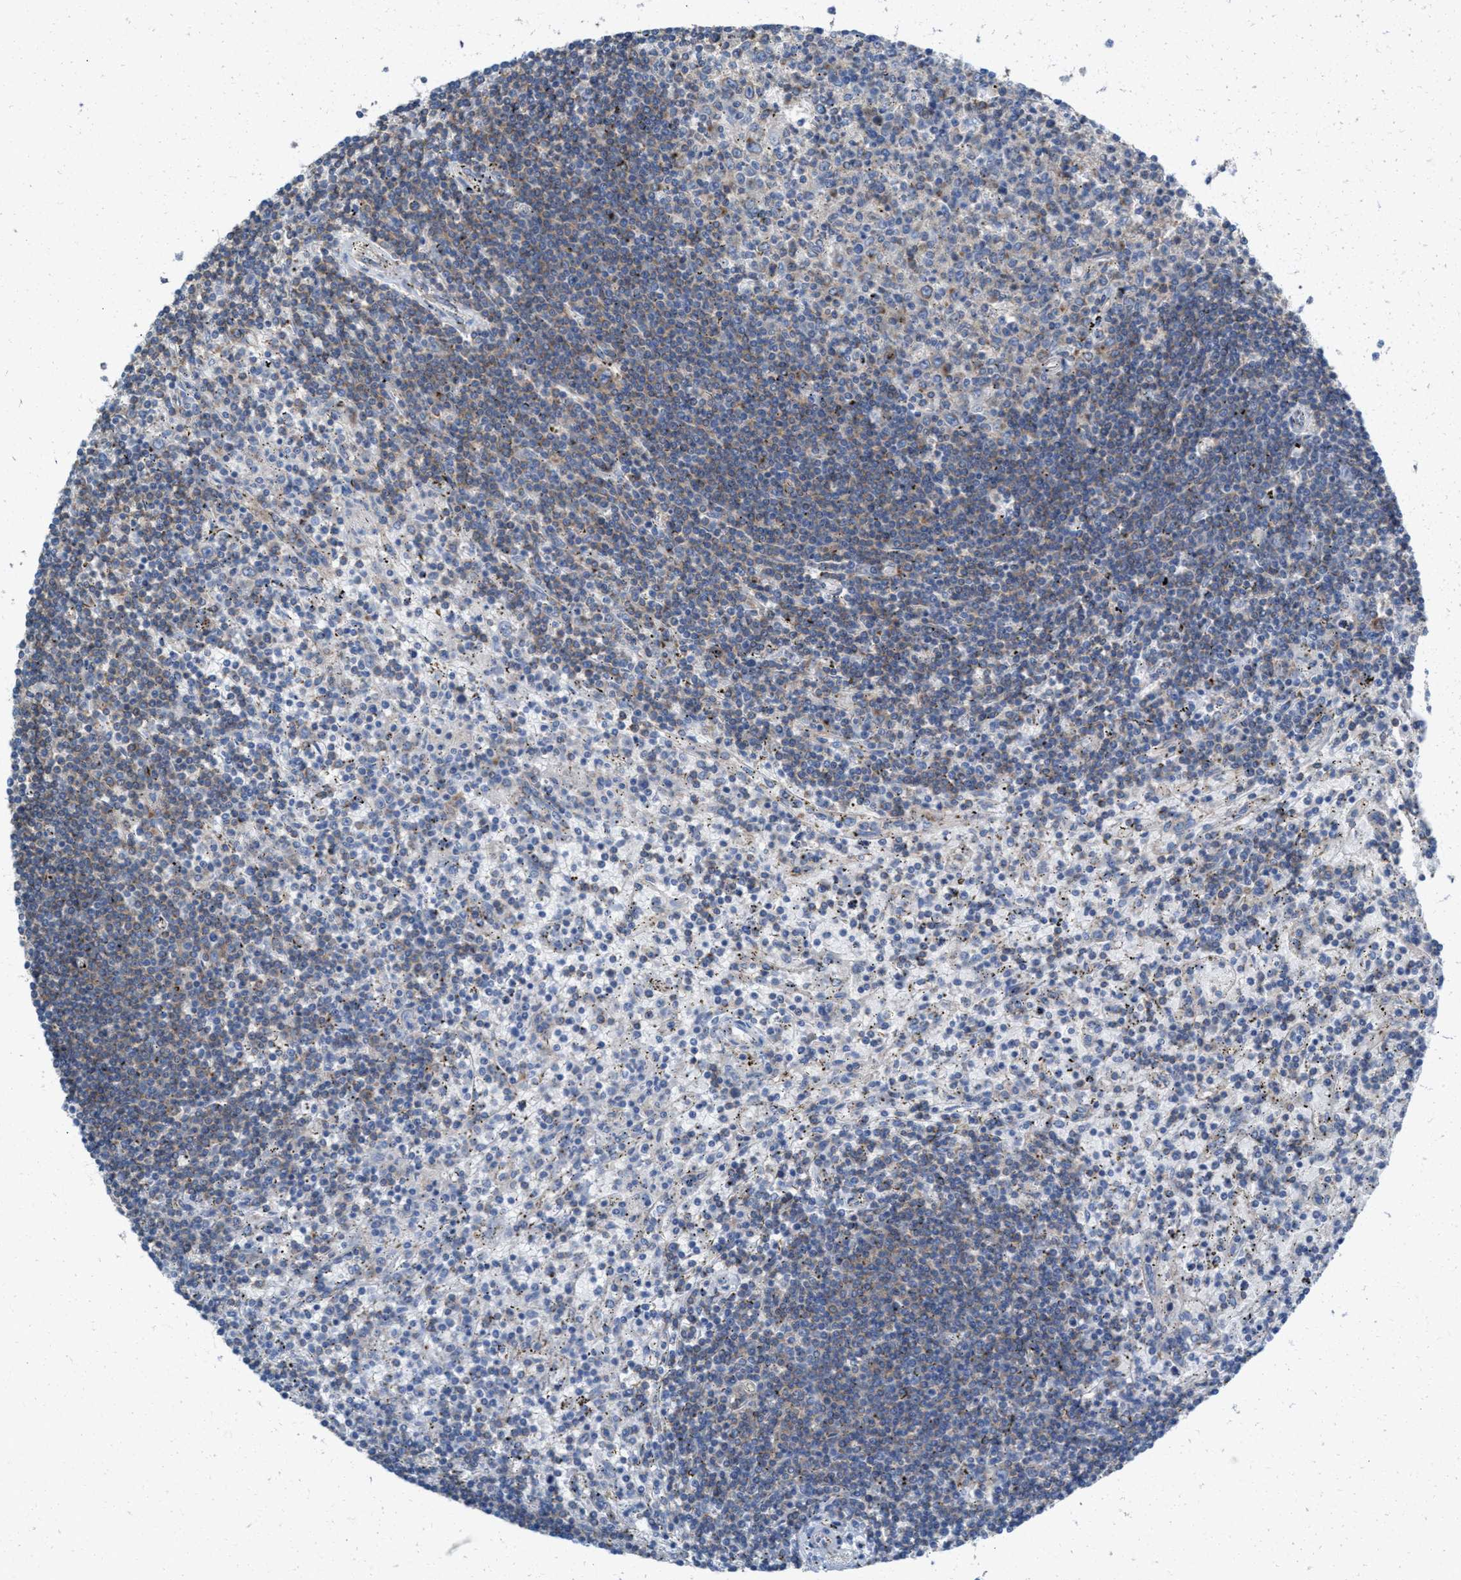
{"staining": {"intensity": "weak", "quantity": "<25%", "location": "cytoplasmic/membranous"}, "tissue": "lymphoma", "cell_type": "Tumor cells", "image_type": "cancer", "snomed": [{"axis": "morphology", "description": "Malignant lymphoma, non-Hodgkin's type, Low grade"}, {"axis": "topography", "description": "Spleen"}], "caption": "Micrograph shows no protein staining in tumor cells of lymphoma tissue.", "gene": "NYAP1", "patient": {"sex": "male", "age": 76}}